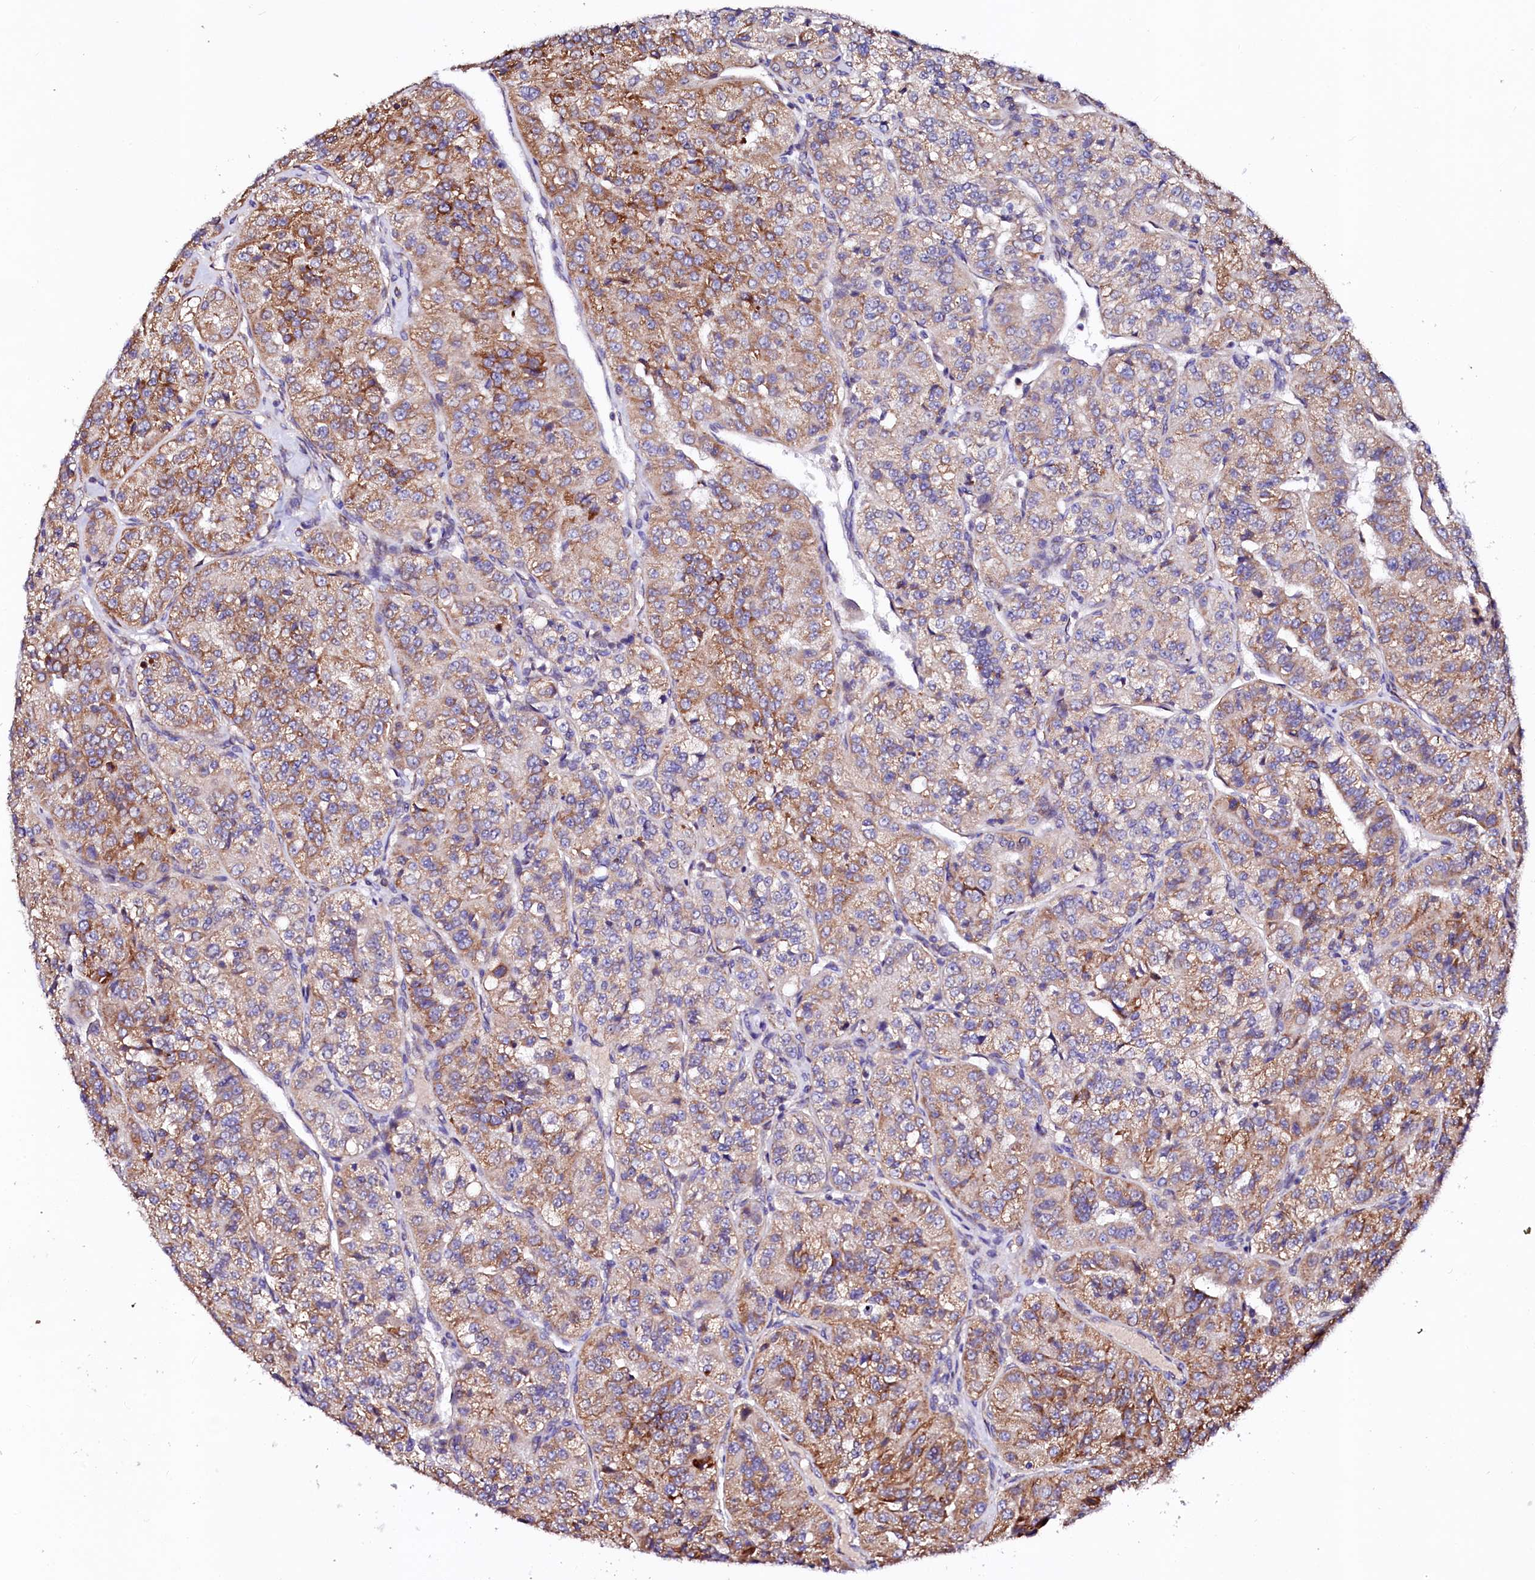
{"staining": {"intensity": "moderate", "quantity": "25%-75%", "location": "cytoplasmic/membranous"}, "tissue": "renal cancer", "cell_type": "Tumor cells", "image_type": "cancer", "snomed": [{"axis": "morphology", "description": "Adenocarcinoma, NOS"}, {"axis": "topography", "description": "Kidney"}], "caption": "Immunohistochemical staining of human renal cancer (adenocarcinoma) demonstrates medium levels of moderate cytoplasmic/membranous protein positivity in approximately 25%-75% of tumor cells.", "gene": "UBE3C", "patient": {"sex": "female", "age": 63}}